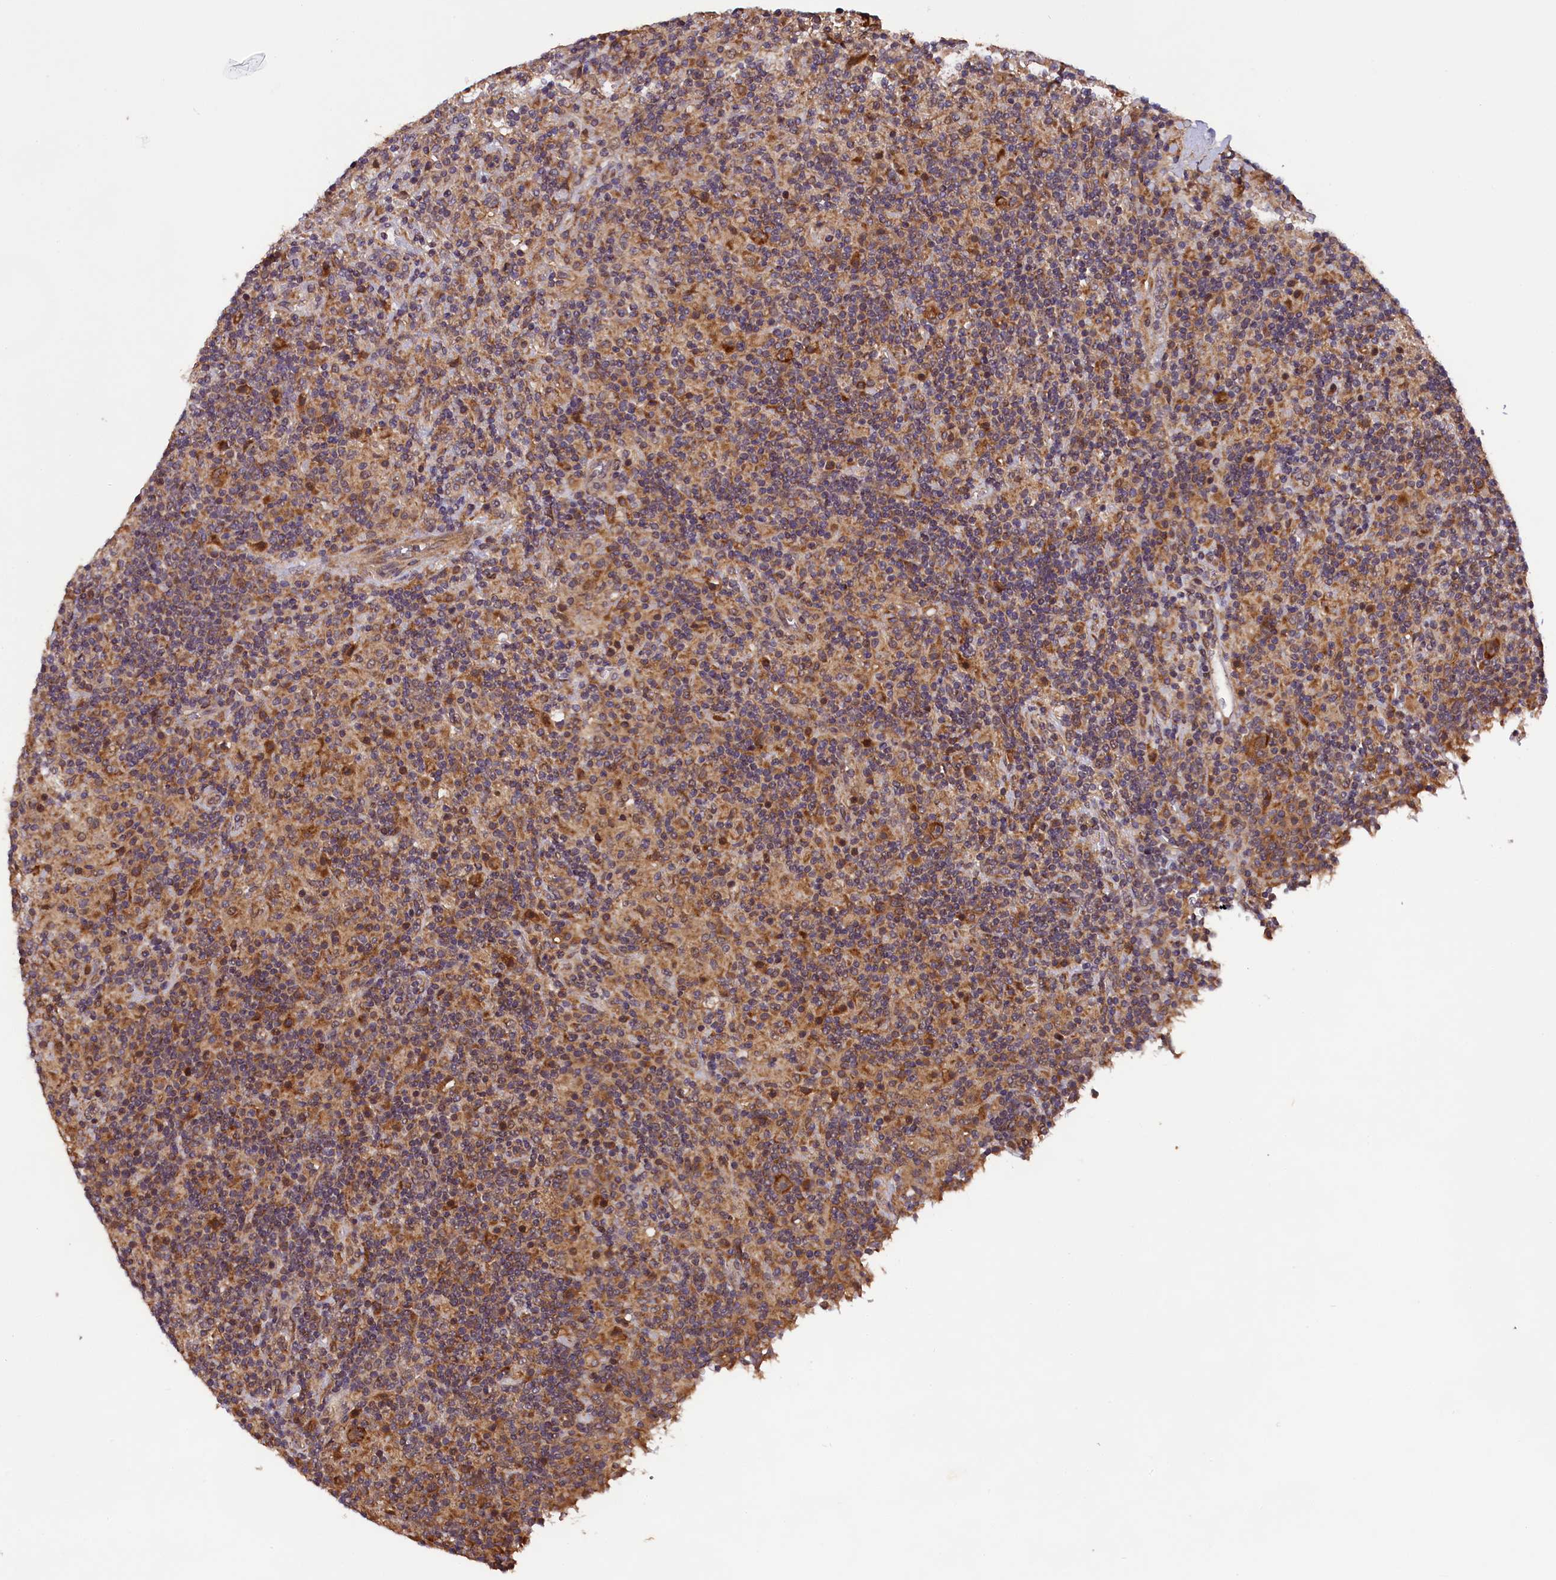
{"staining": {"intensity": "moderate", "quantity": ">75%", "location": "cytoplasmic/membranous"}, "tissue": "lymphoma", "cell_type": "Tumor cells", "image_type": "cancer", "snomed": [{"axis": "morphology", "description": "Hodgkin's disease, NOS"}, {"axis": "topography", "description": "Lymph node"}], "caption": "Immunohistochemistry of human lymphoma displays medium levels of moderate cytoplasmic/membranous positivity in about >75% of tumor cells.", "gene": "DOHH", "patient": {"sex": "male", "age": 70}}